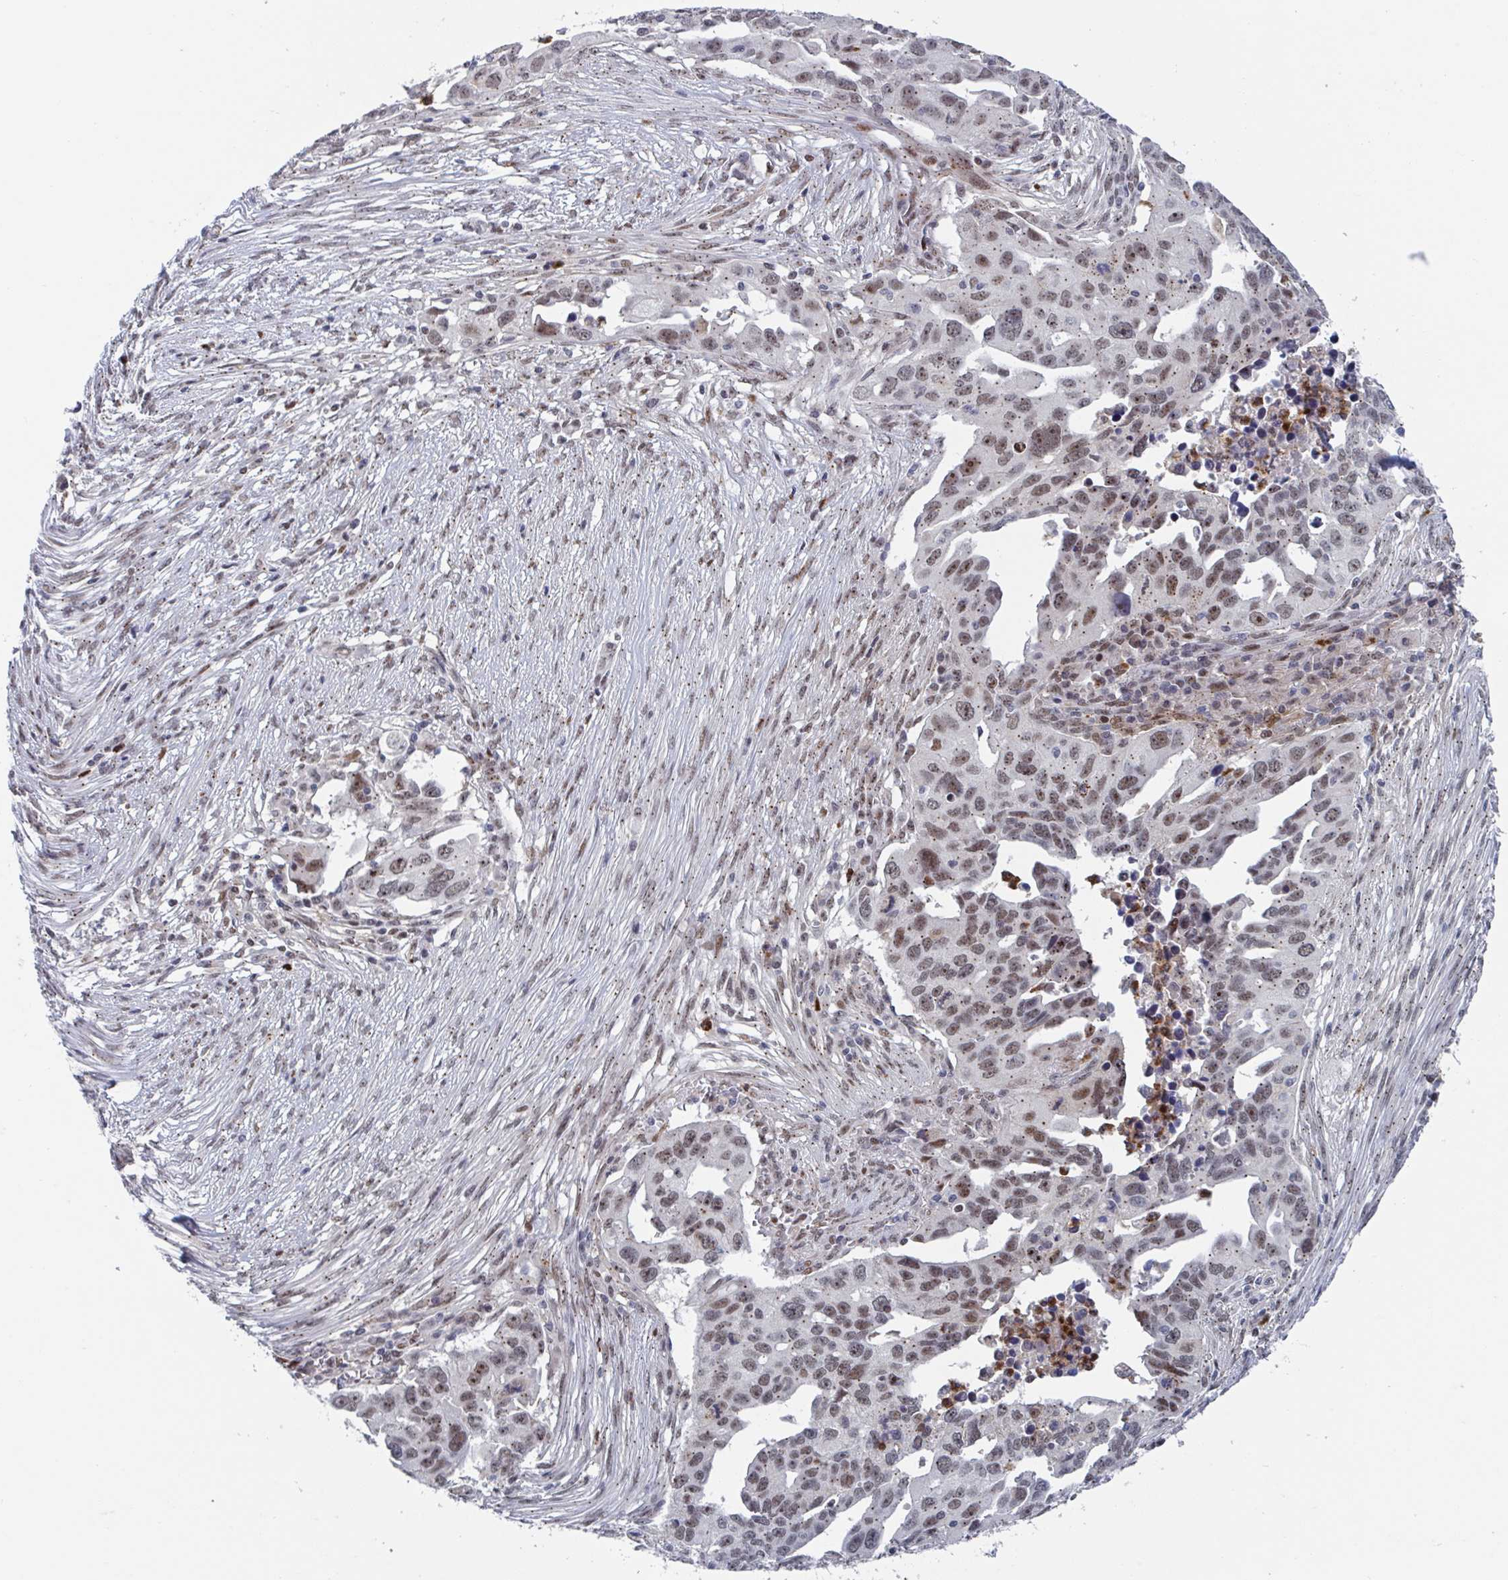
{"staining": {"intensity": "moderate", "quantity": "25%-75%", "location": "nuclear"}, "tissue": "ovarian cancer", "cell_type": "Tumor cells", "image_type": "cancer", "snomed": [{"axis": "morphology", "description": "Carcinoma, endometroid"}, {"axis": "morphology", "description": "Cystadenocarcinoma, serous, NOS"}, {"axis": "topography", "description": "Ovary"}], "caption": "Immunohistochemistry histopathology image of human ovarian cancer (endometroid carcinoma) stained for a protein (brown), which displays medium levels of moderate nuclear expression in about 25%-75% of tumor cells.", "gene": "RNF212", "patient": {"sex": "female", "age": 45}}